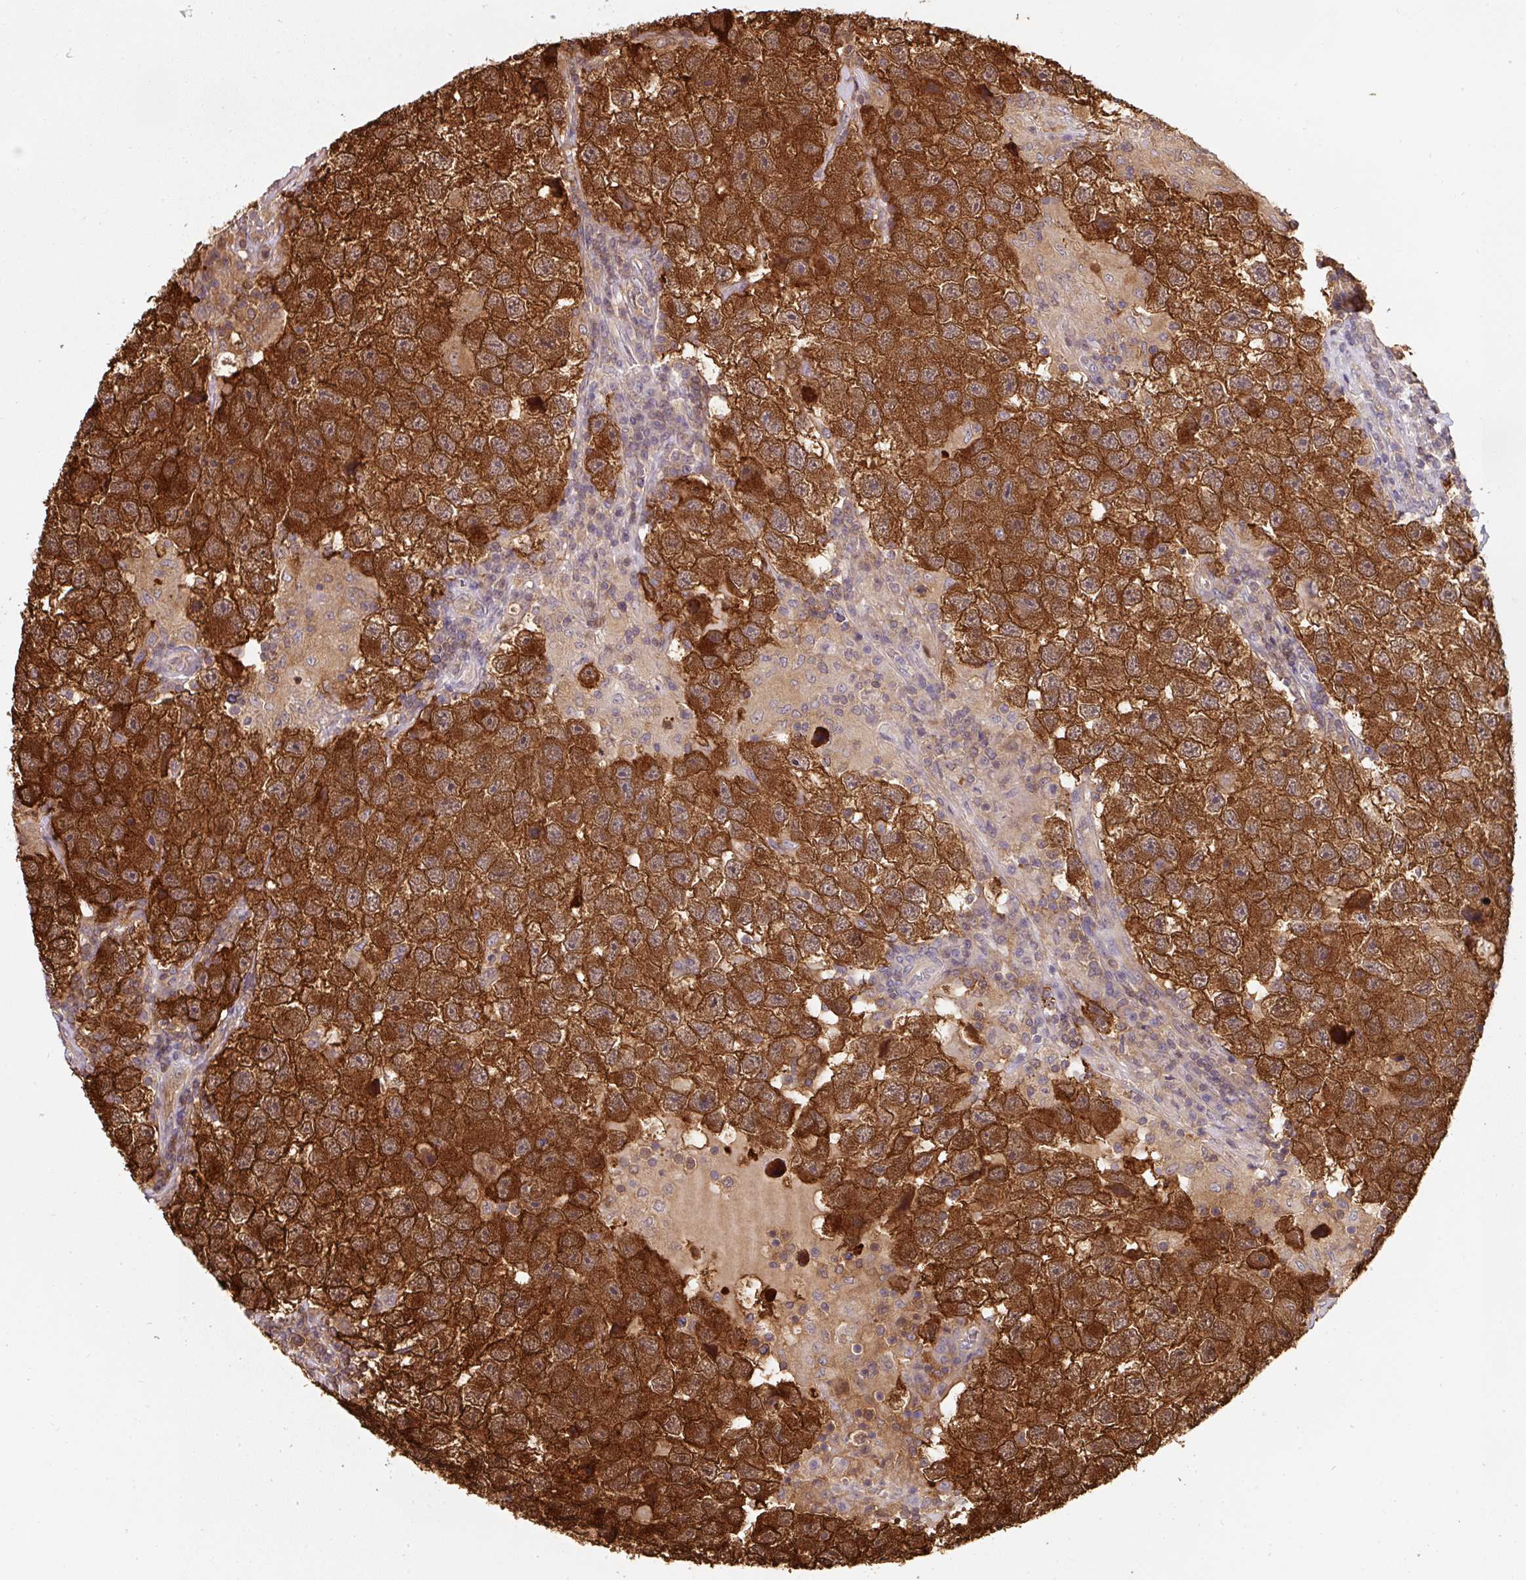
{"staining": {"intensity": "strong", "quantity": ">75%", "location": "cytoplasmic/membranous,nuclear"}, "tissue": "testis cancer", "cell_type": "Tumor cells", "image_type": "cancer", "snomed": [{"axis": "morphology", "description": "Seminoma, NOS"}, {"axis": "topography", "description": "Testis"}], "caption": "Brown immunohistochemical staining in testis seminoma reveals strong cytoplasmic/membranous and nuclear staining in about >75% of tumor cells.", "gene": "ST13", "patient": {"sex": "male", "age": 26}}